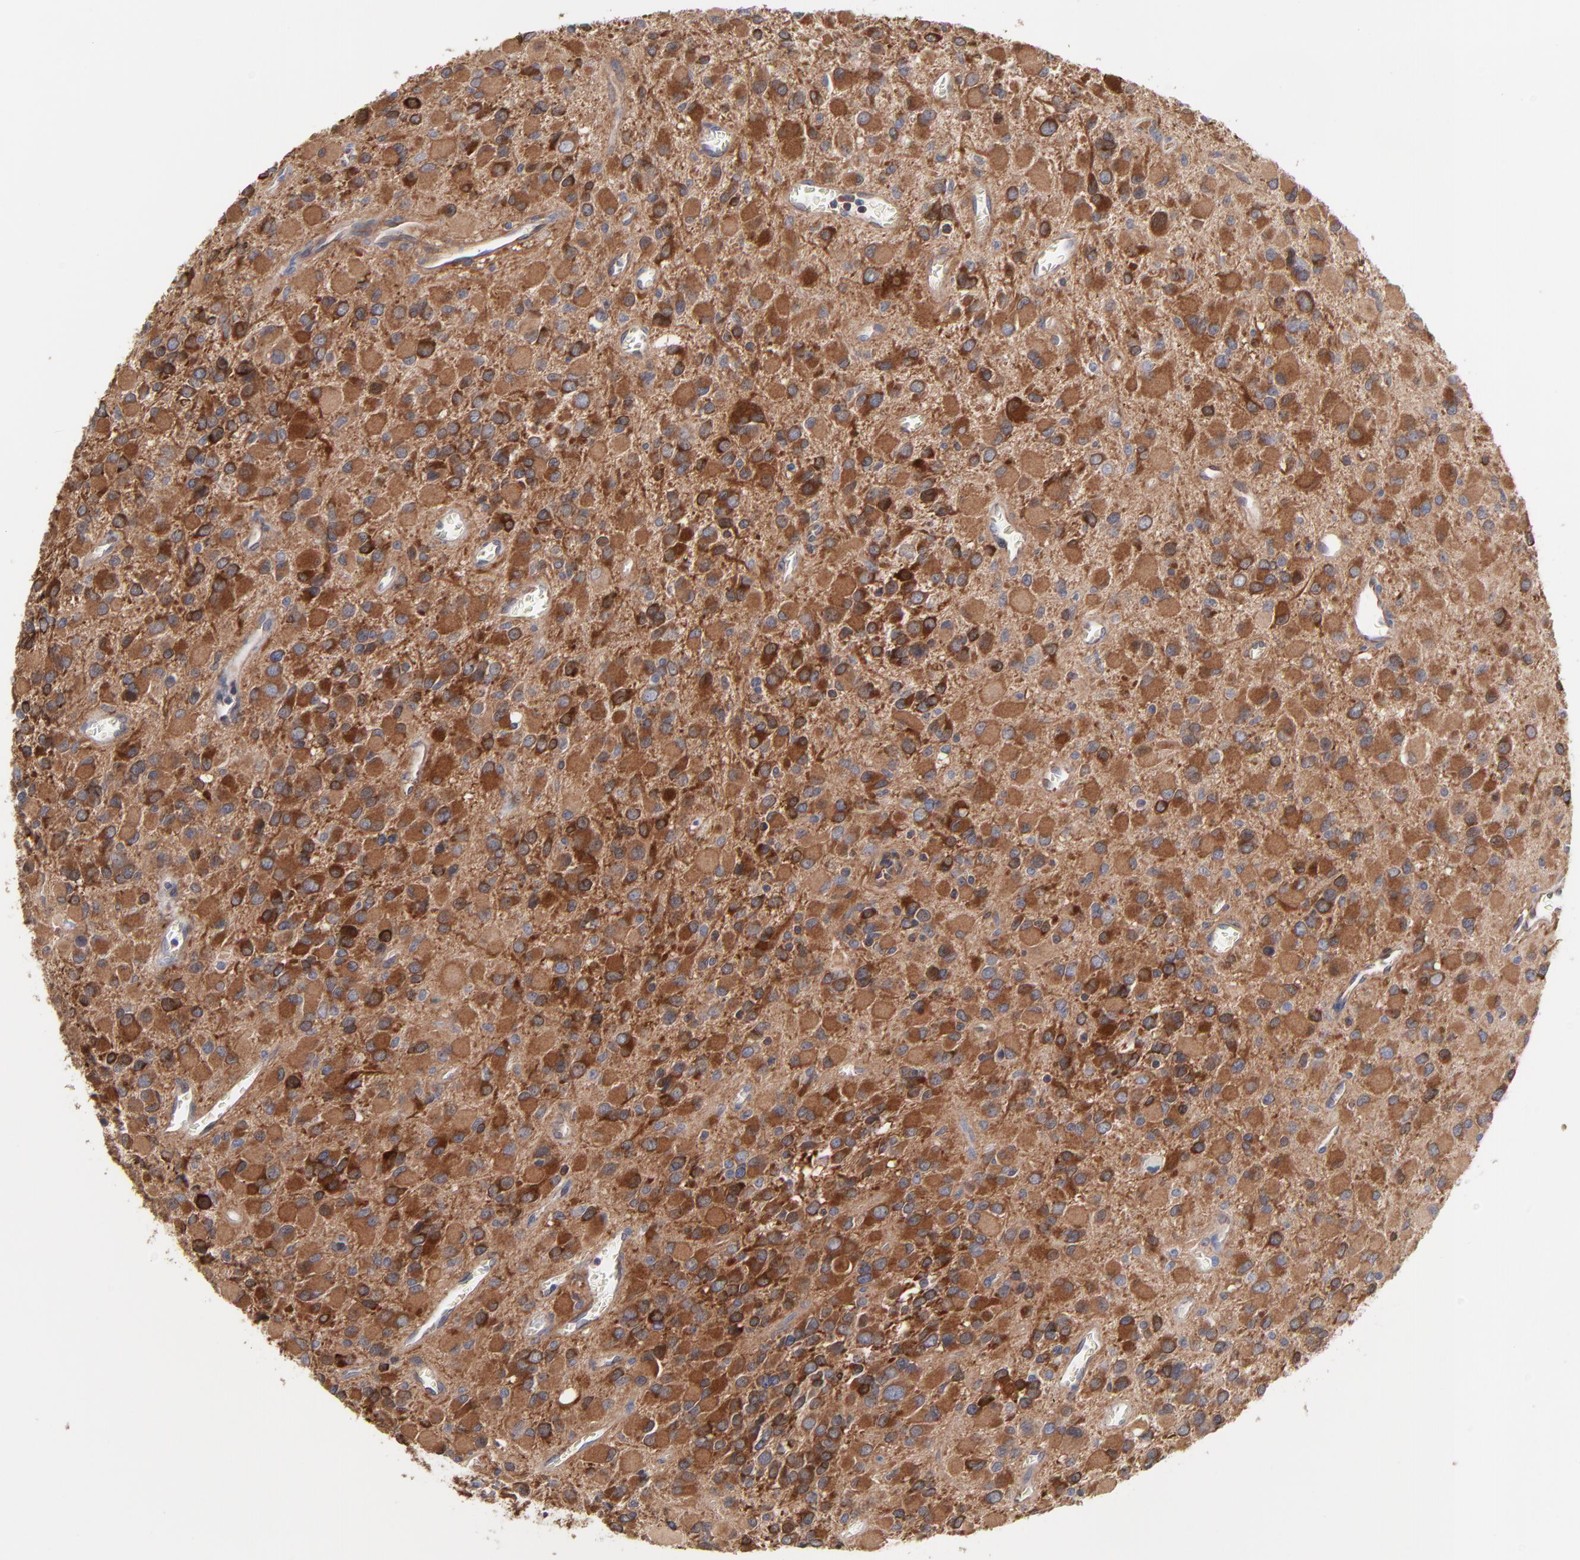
{"staining": {"intensity": "moderate", "quantity": ">75%", "location": "cytoplasmic/membranous"}, "tissue": "glioma", "cell_type": "Tumor cells", "image_type": "cancer", "snomed": [{"axis": "morphology", "description": "Glioma, malignant, Low grade"}, {"axis": "topography", "description": "Brain"}], "caption": "Glioma stained for a protein (brown) exhibits moderate cytoplasmic/membranous positive positivity in about >75% of tumor cells.", "gene": "NFKBIA", "patient": {"sex": "male", "age": 42}}